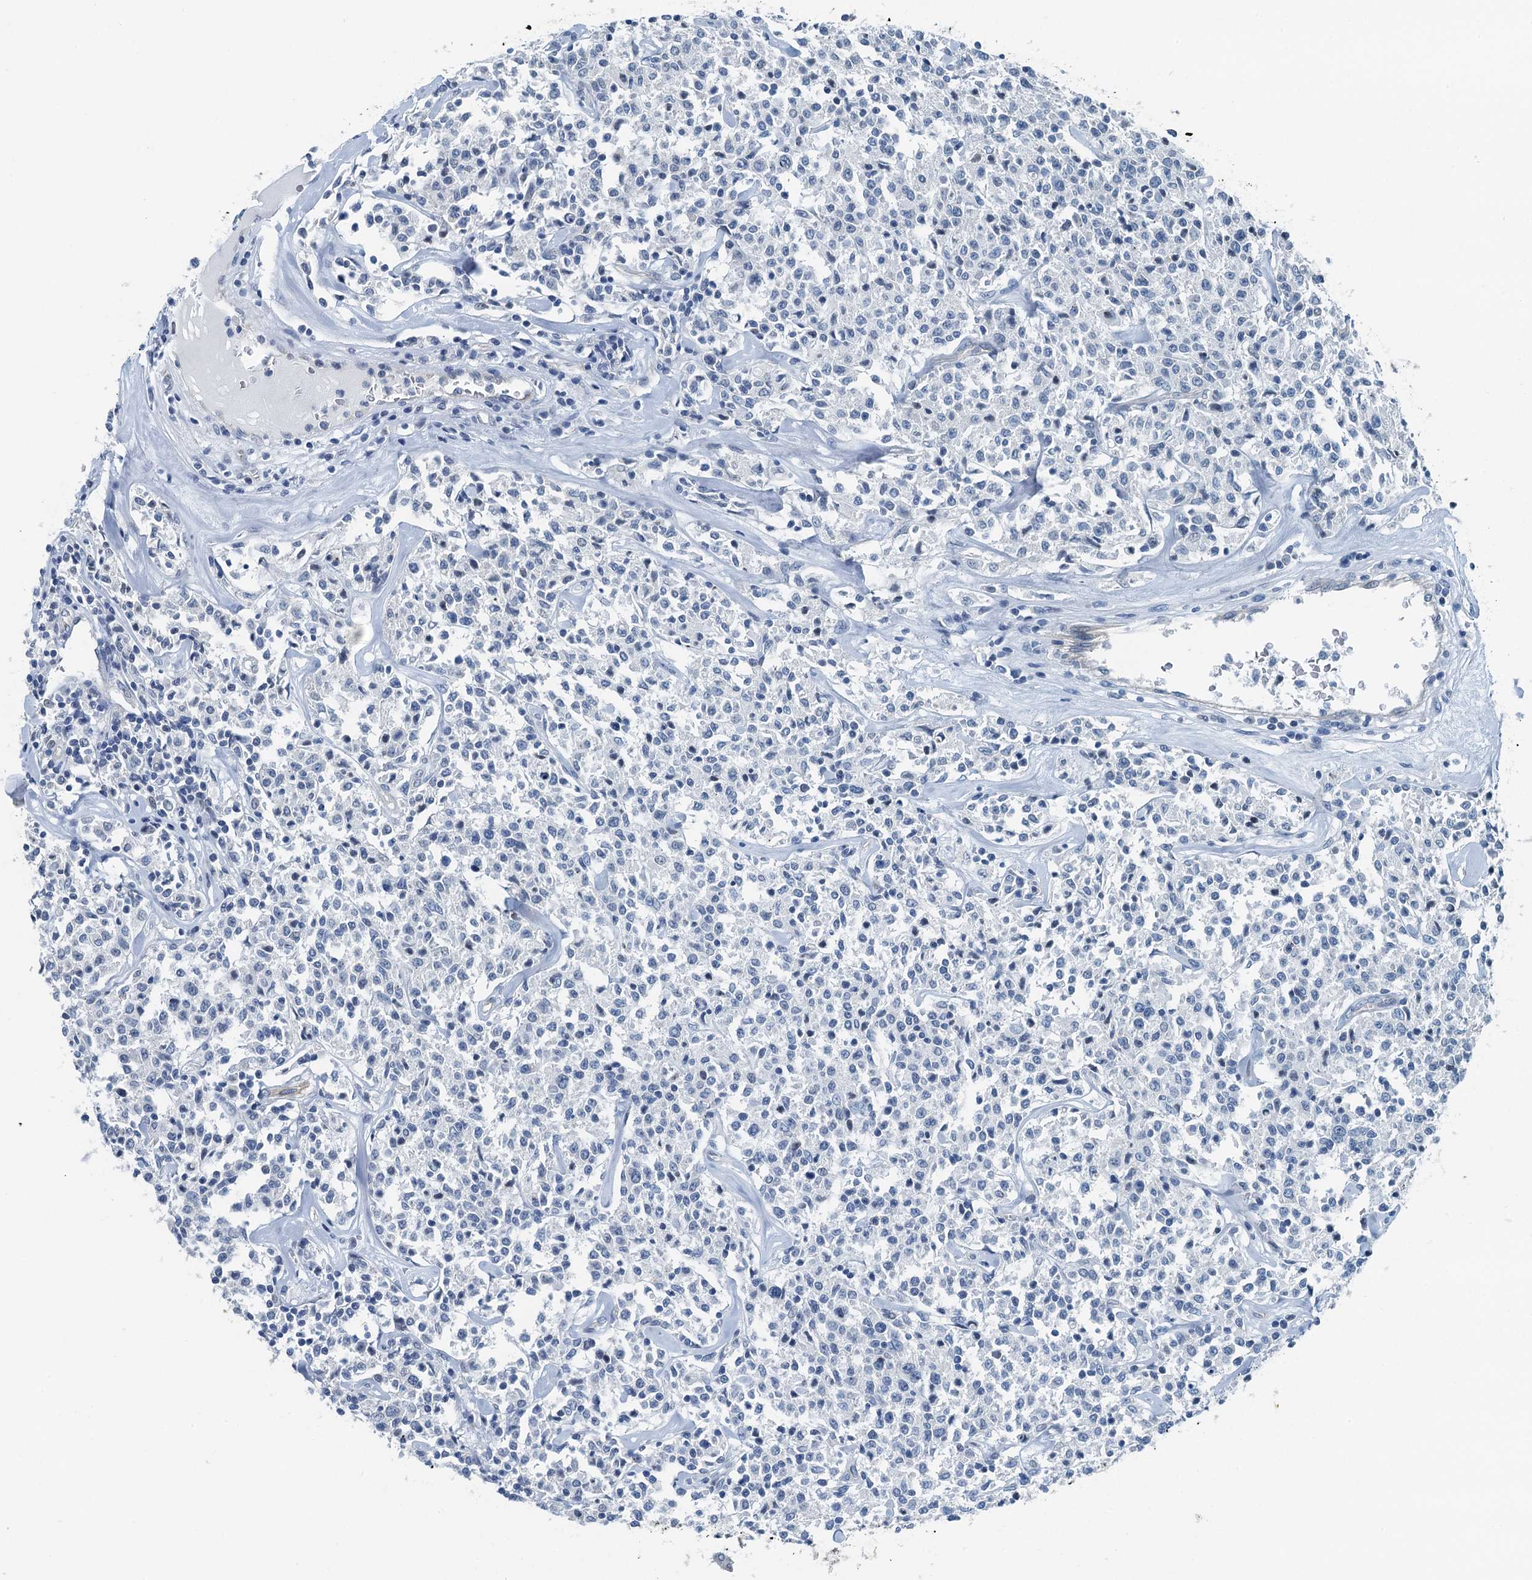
{"staining": {"intensity": "negative", "quantity": "none", "location": "none"}, "tissue": "lymphoma", "cell_type": "Tumor cells", "image_type": "cancer", "snomed": [{"axis": "morphology", "description": "Malignant lymphoma, non-Hodgkin's type, Low grade"}, {"axis": "topography", "description": "Small intestine"}], "caption": "IHC micrograph of human lymphoma stained for a protein (brown), which shows no positivity in tumor cells.", "gene": "GFOD2", "patient": {"sex": "female", "age": 59}}